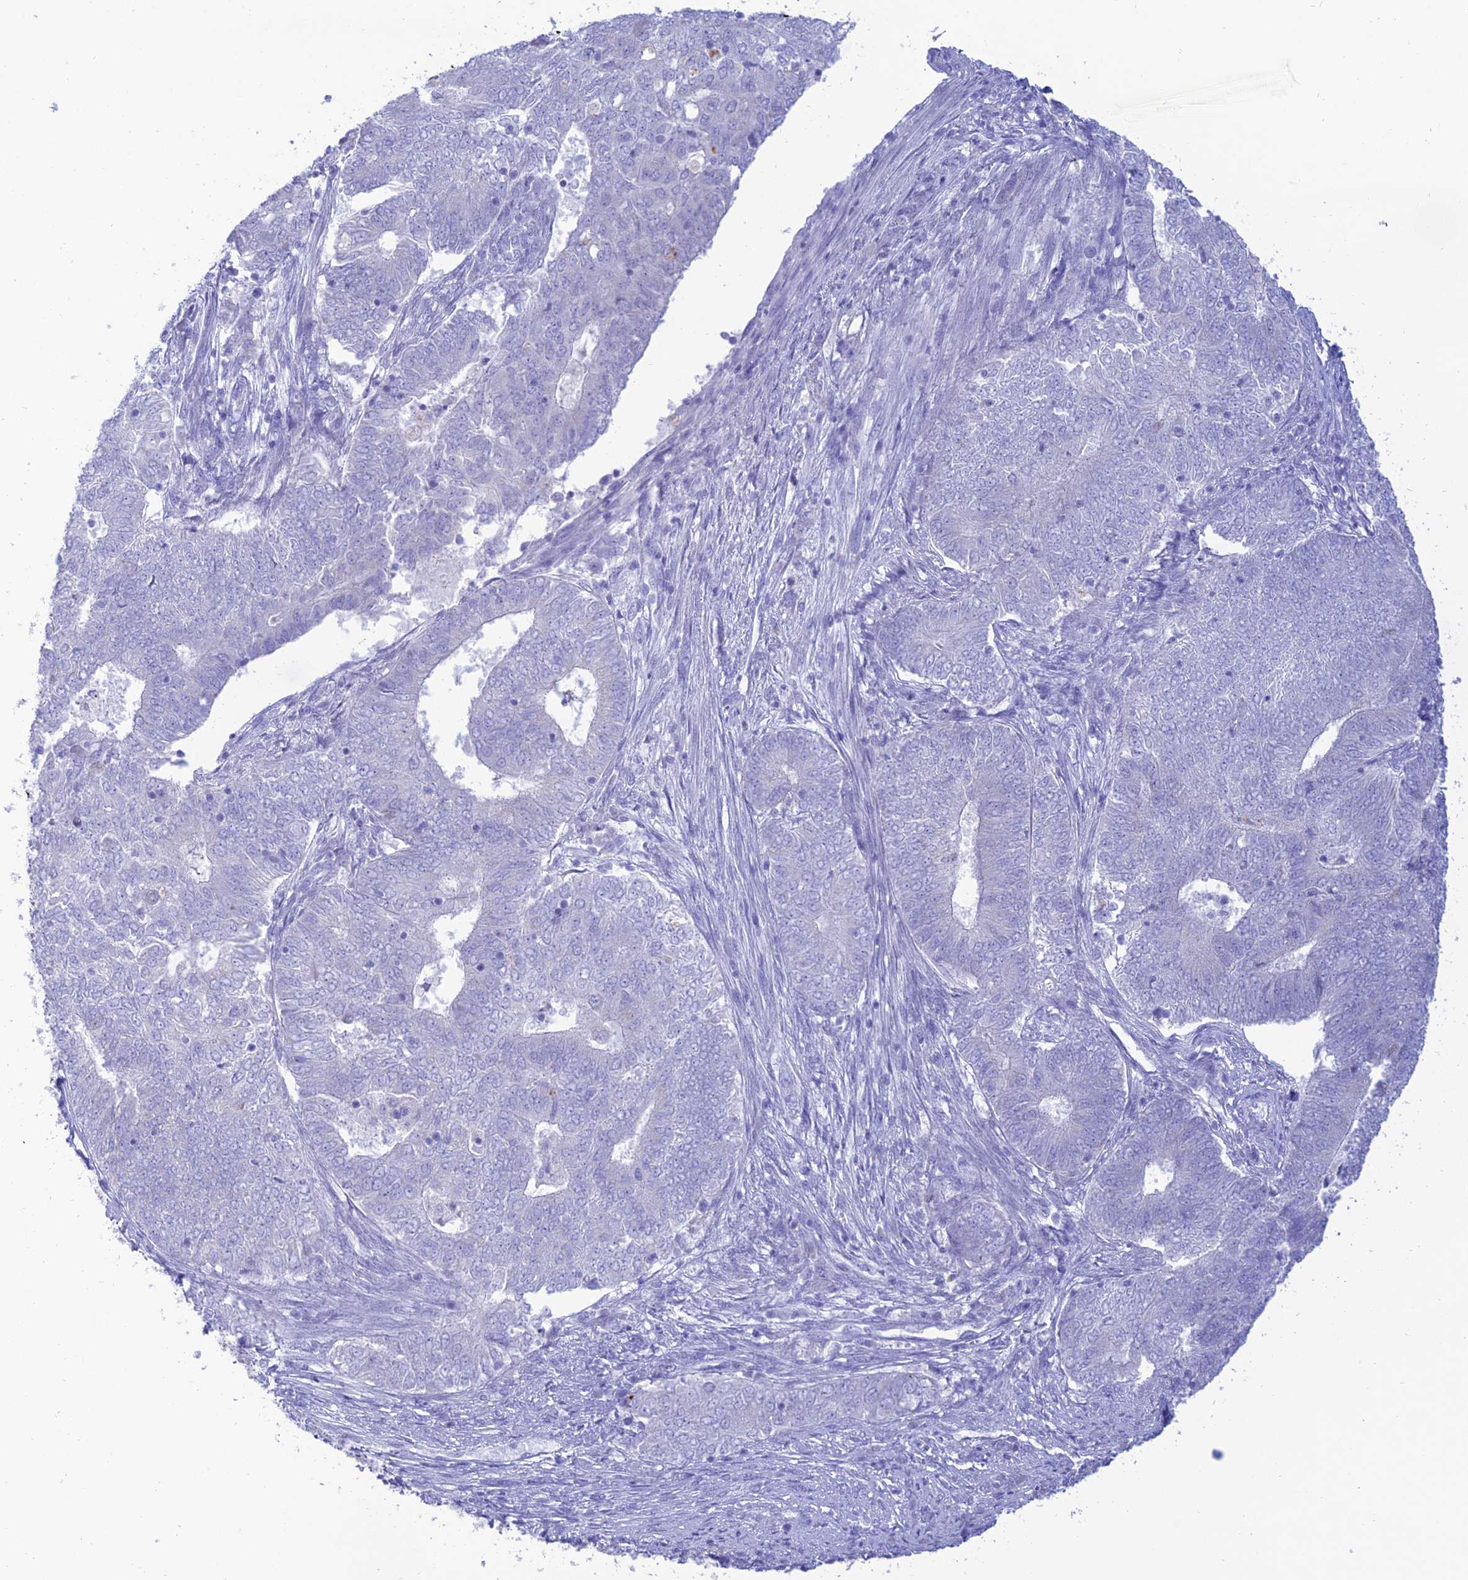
{"staining": {"intensity": "negative", "quantity": "none", "location": "none"}, "tissue": "endometrial cancer", "cell_type": "Tumor cells", "image_type": "cancer", "snomed": [{"axis": "morphology", "description": "Adenocarcinoma, NOS"}, {"axis": "topography", "description": "Endometrium"}], "caption": "Tumor cells are negative for brown protein staining in endometrial cancer. Nuclei are stained in blue.", "gene": "MAL2", "patient": {"sex": "female", "age": 62}}